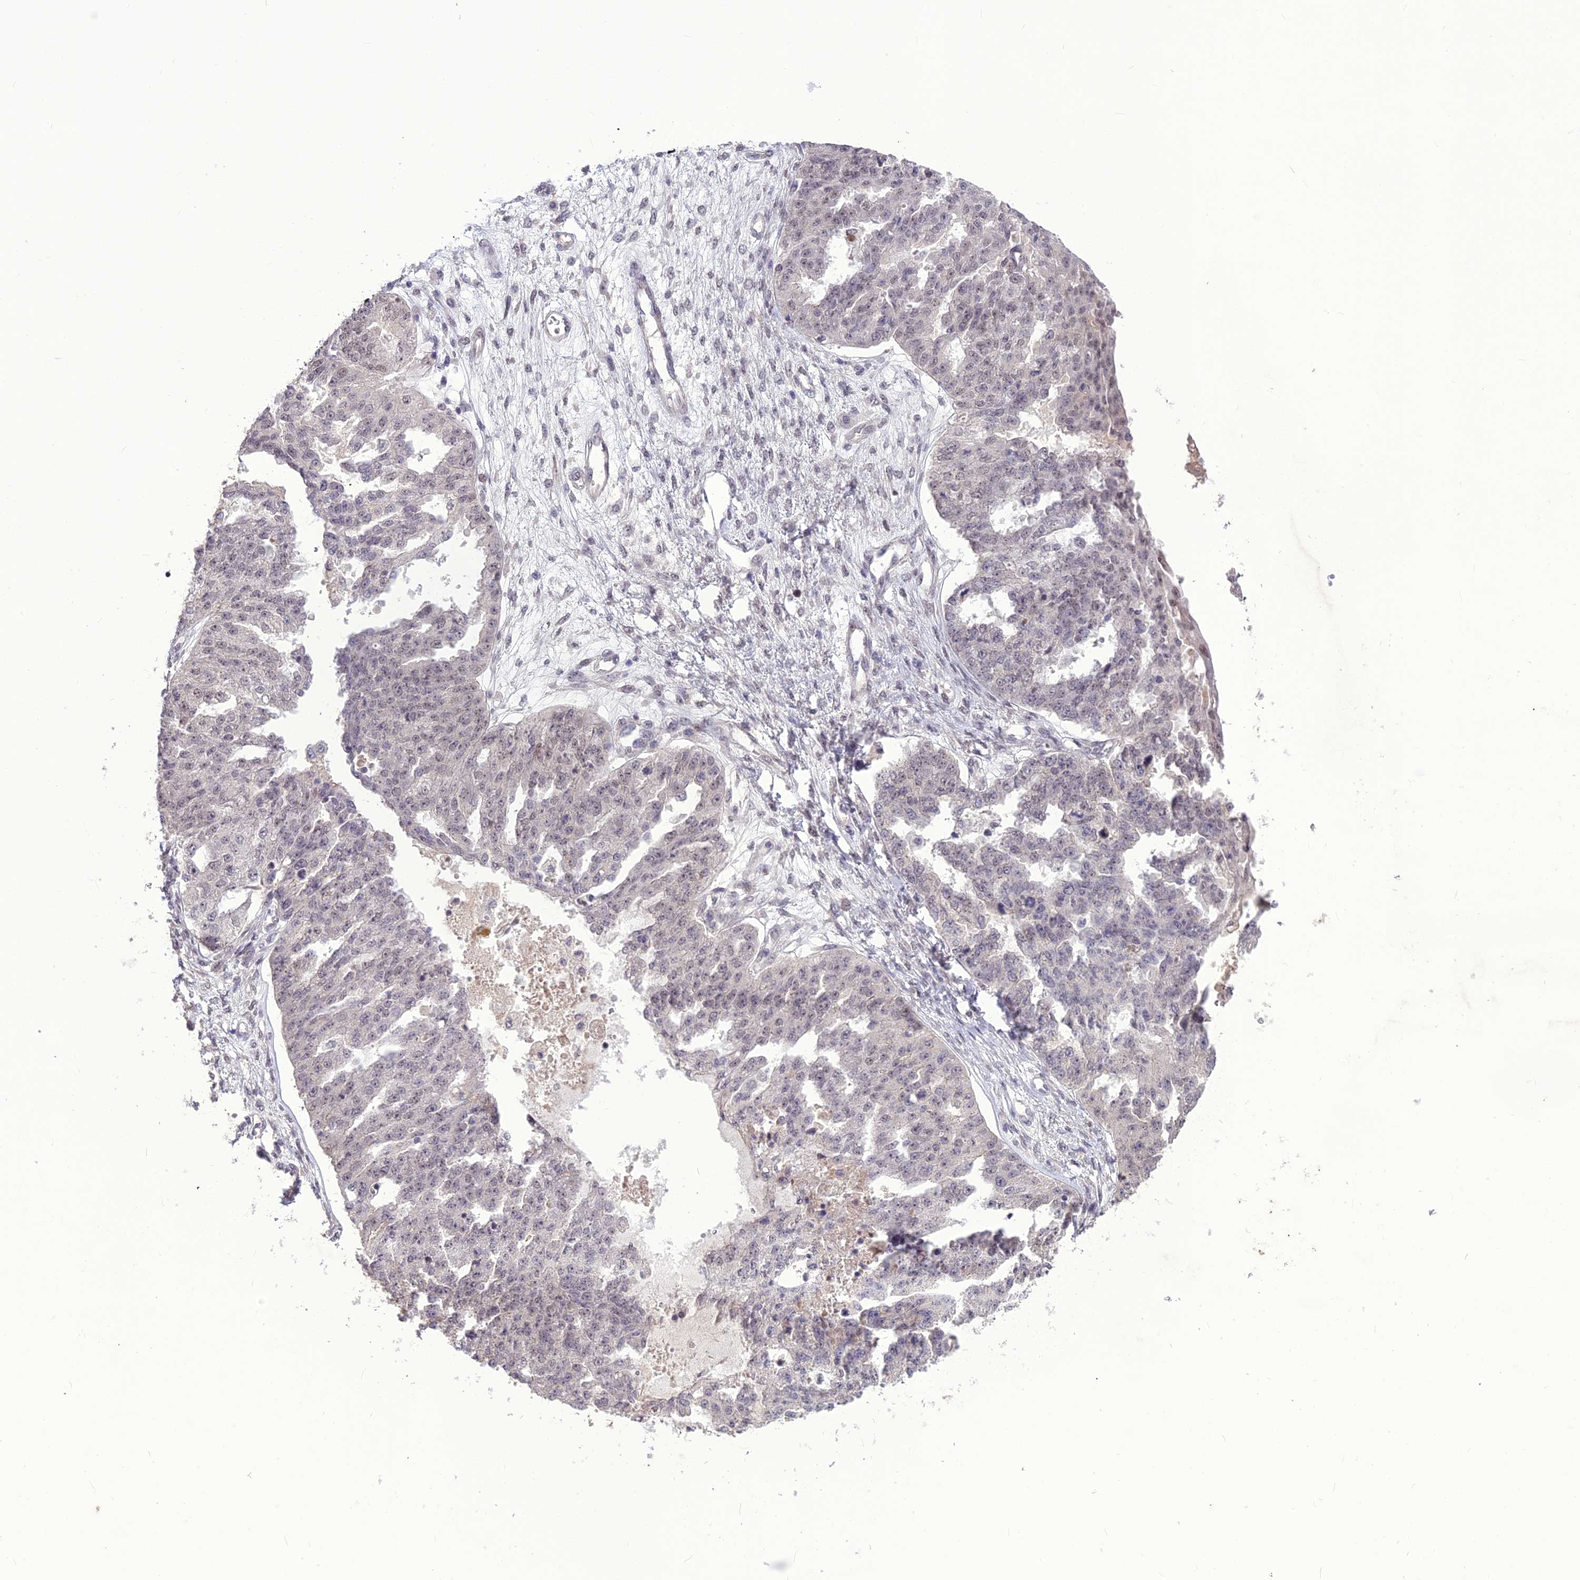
{"staining": {"intensity": "weak", "quantity": "<25%", "location": "nuclear"}, "tissue": "ovarian cancer", "cell_type": "Tumor cells", "image_type": "cancer", "snomed": [{"axis": "morphology", "description": "Cystadenocarcinoma, serous, NOS"}, {"axis": "topography", "description": "Ovary"}], "caption": "This is an immunohistochemistry (IHC) photomicrograph of human ovarian serous cystadenocarcinoma. There is no expression in tumor cells.", "gene": "DIS3", "patient": {"sex": "female", "age": 58}}